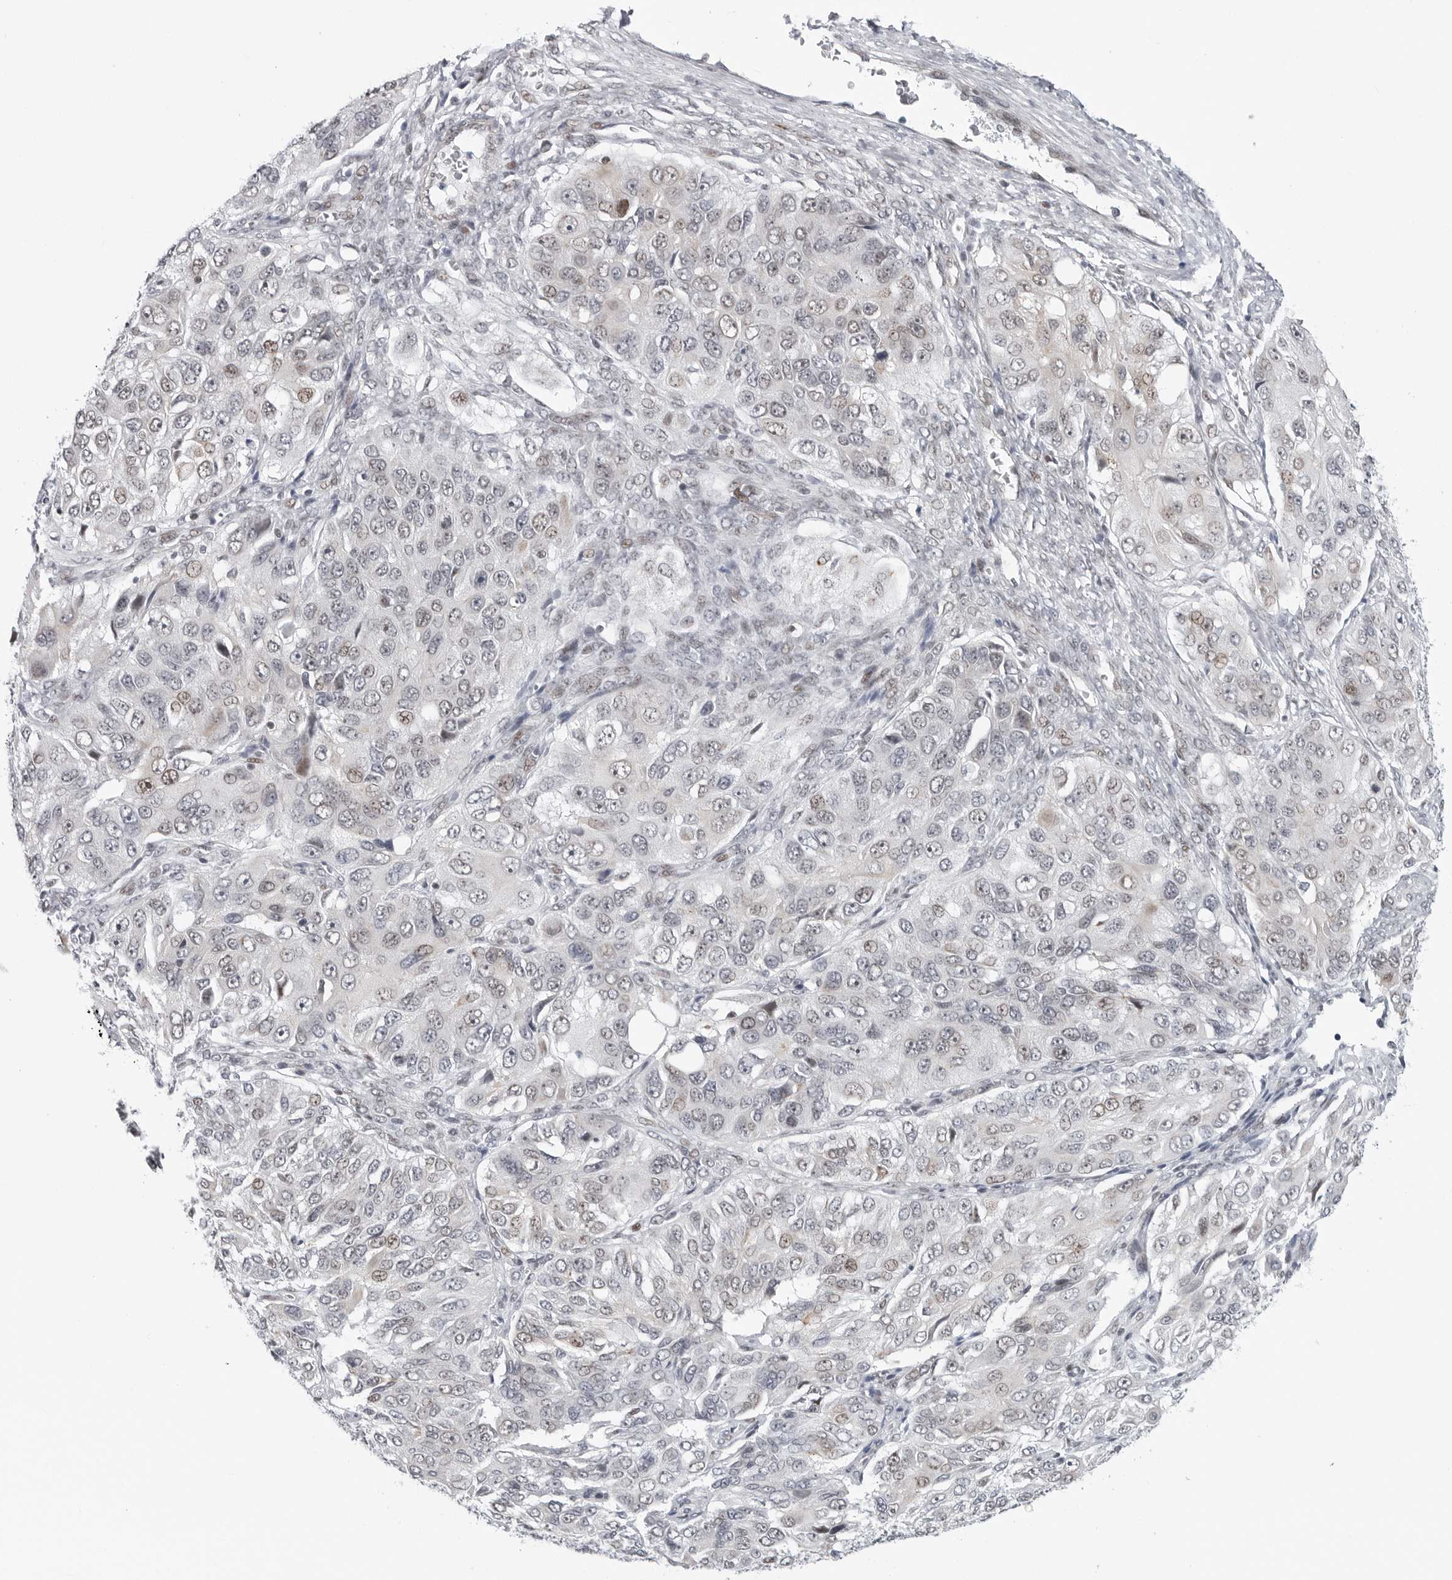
{"staining": {"intensity": "weak", "quantity": "<25%", "location": "nuclear"}, "tissue": "ovarian cancer", "cell_type": "Tumor cells", "image_type": "cancer", "snomed": [{"axis": "morphology", "description": "Carcinoma, endometroid"}, {"axis": "topography", "description": "Ovary"}], "caption": "Tumor cells show no significant protein expression in ovarian cancer.", "gene": "FAM135B", "patient": {"sex": "female", "age": 51}}